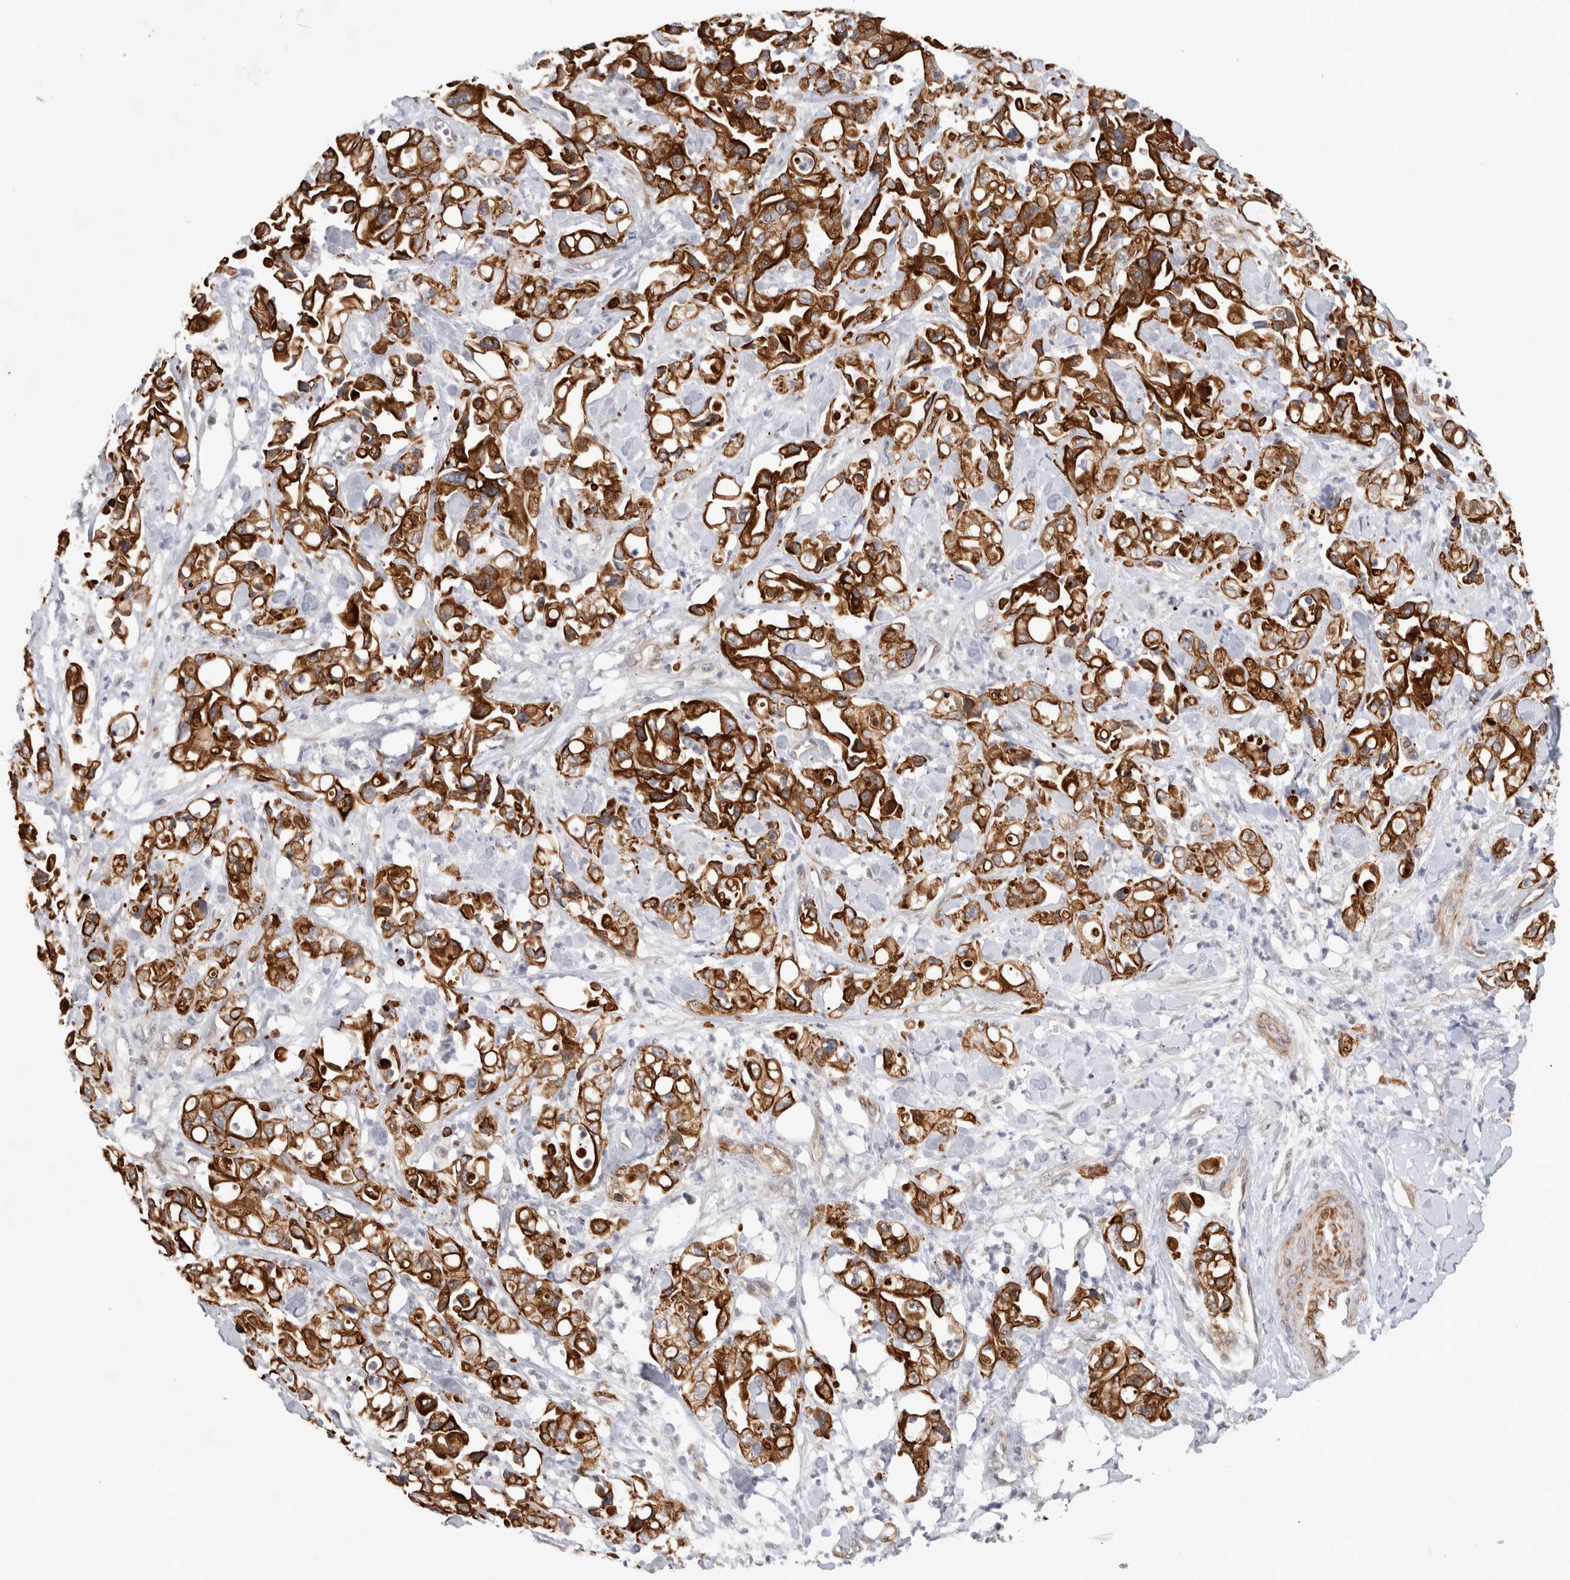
{"staining": {"intensity": "strong", "quantity": ">75%", "location": "cytoplasmic/membranous"}, "tissue": "pancreatic cancer", "cell_type": "Tumor cells", "image_type": "cancer", "snomed": [{"axis": "morphology", "description": "Adenocarcinoma, NOS"}, {"axis": "topography", "description": "Pancreas"}], "caption": "Immunohistochemical staining of human pancreatic cancer shows high levels of strong cytoplasmic/membranous protein expression in approximately >75% of tumor cells.", "gene": "CRISPLD1", "patient": {"sex": "male", "age": 70}}